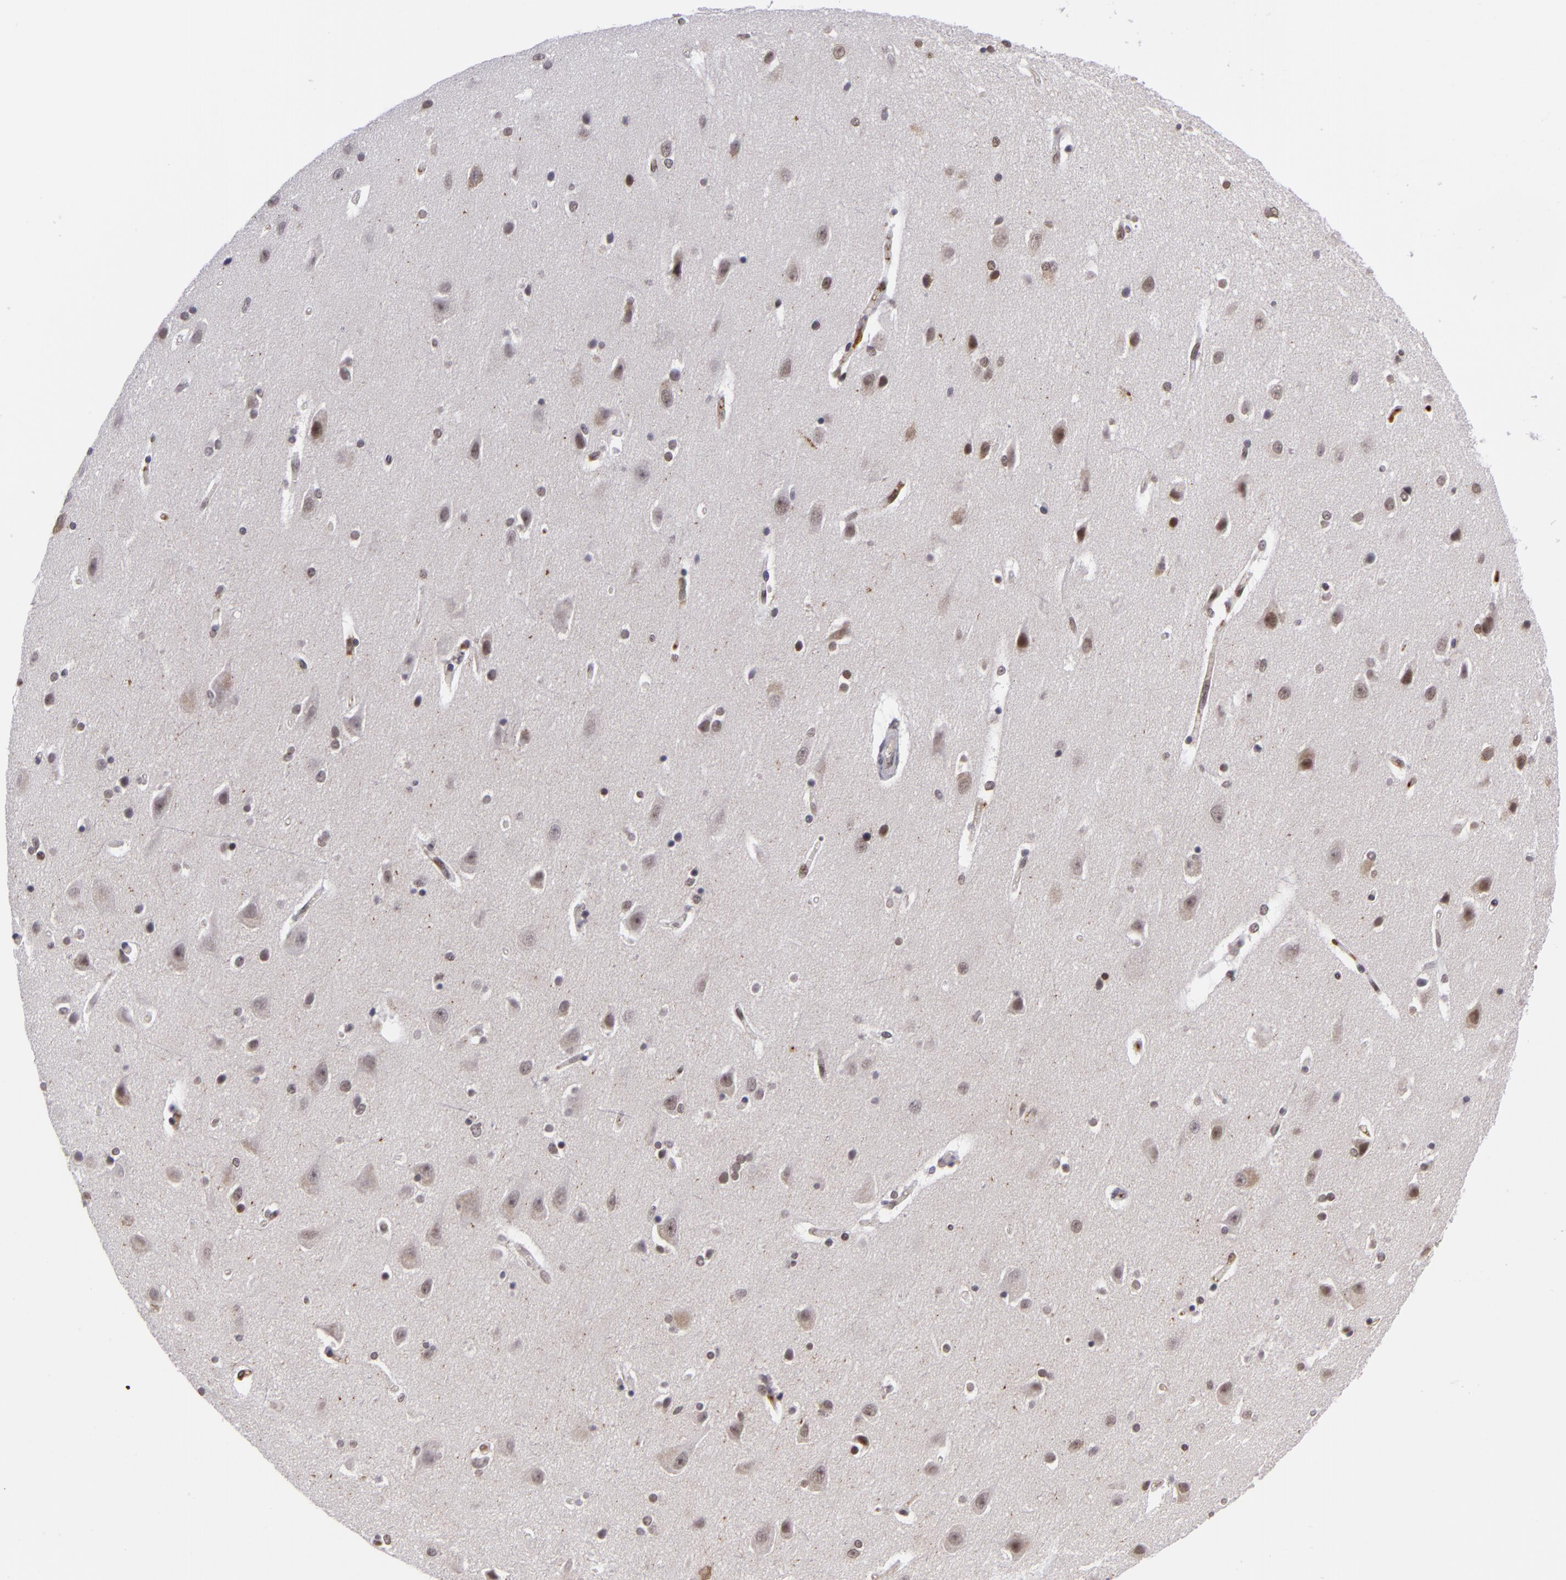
{"staining": {"intensity": "weak", "quantity": ">75%", "location": "cytoplasmic/membranous"}, "tissue": "caudate", "cell_type": "Glial cells", "image_type": "normal", "snomed": [{"axis": "morphology", "description": "Normal tissue, NOS"}, {"axis": "topography", "description": "Lateral ventricle wall"}], "caption": "About >75% of glial cells in normal caudate show weak cytoplasmic/membranous protein expression as visualized by brown immunohistochemical staining.", "gene": "CTNNB1", "patient": {"sex": "female", "age": 54}}